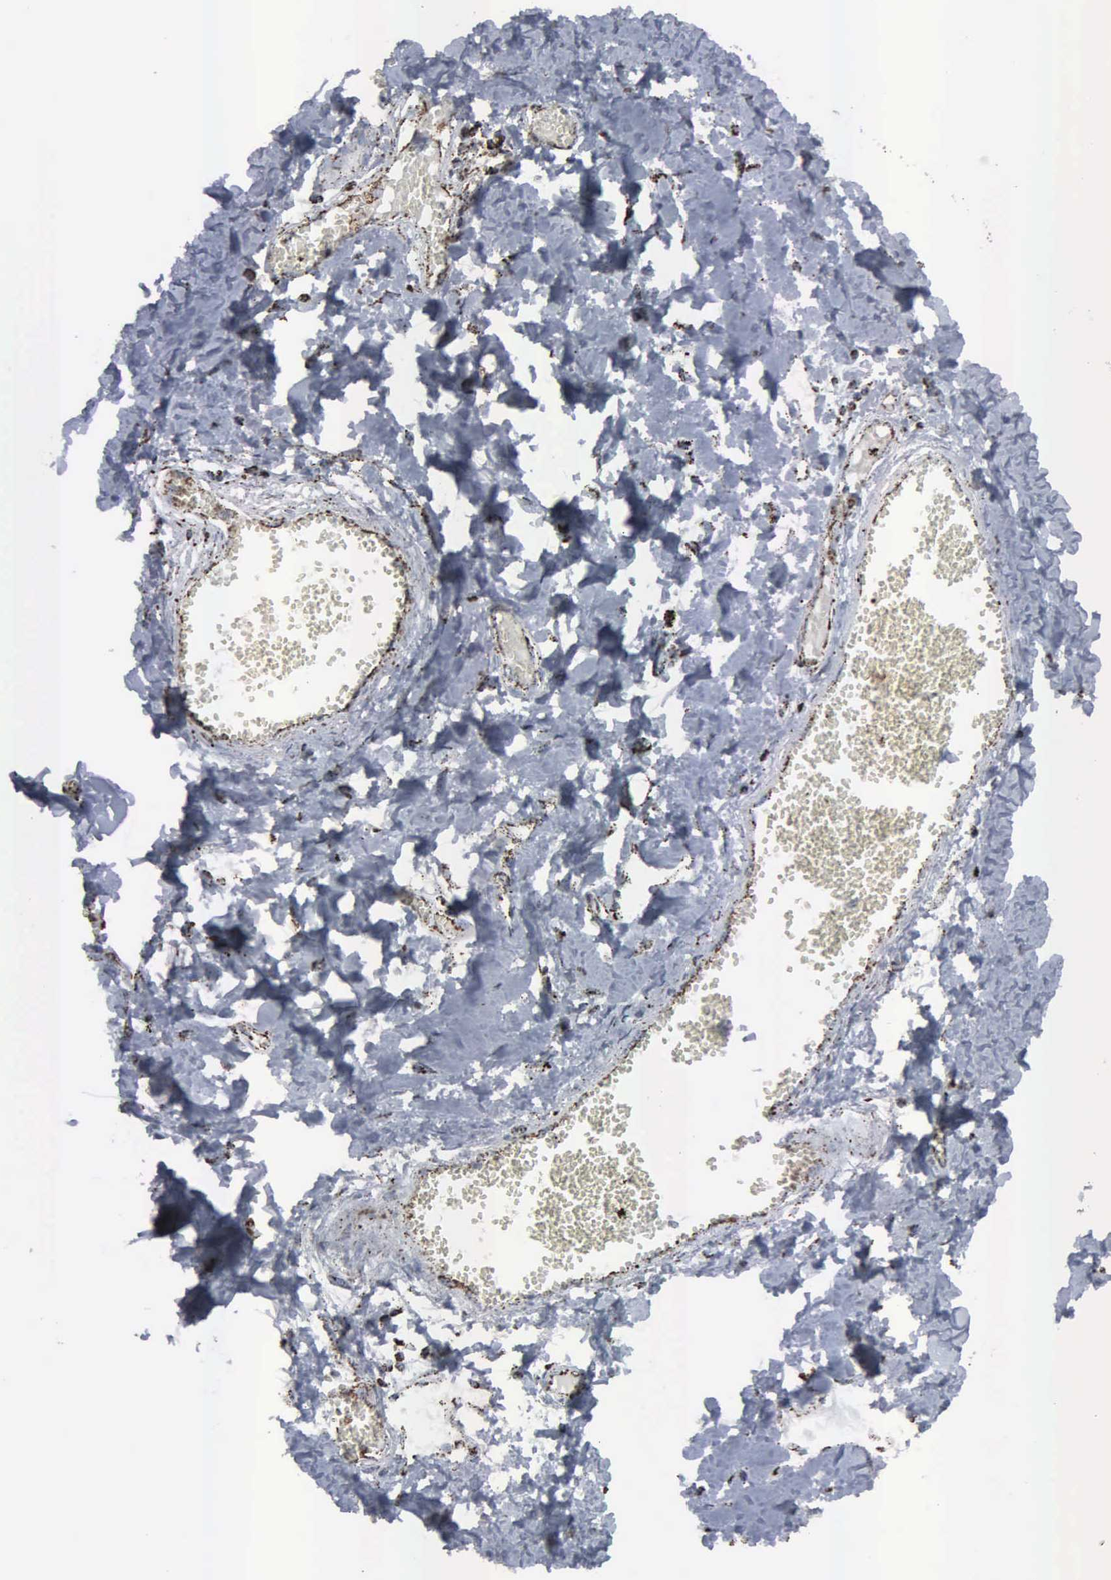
{"staining": {"intensity": "weak", "quantity": "25%-75%", "location": "cytoplasmic/membranous"}, "tissue": "adipose tissue", "cell_type": "Adipocytes", "image_type": "normal", "snomed": [{"axis": "morphology", "description": "Normal tissue, NOS"}, {"axis": "morphology", "description": "Sarcoma, NOS"}, {"axis": "topography", "description": "Skin"}, {"axis": "topography", "description": "Soft tissue"}], "caption": "This histopathology image displays immunohistochemistry (IHC) staining of benign adipose tissue, with low weak cytoplasmic/membranous expression in approximately 25%-75% of adipocytes.", "gene": "HSPA9", "patient": {"sex": "female", "age": 51}}